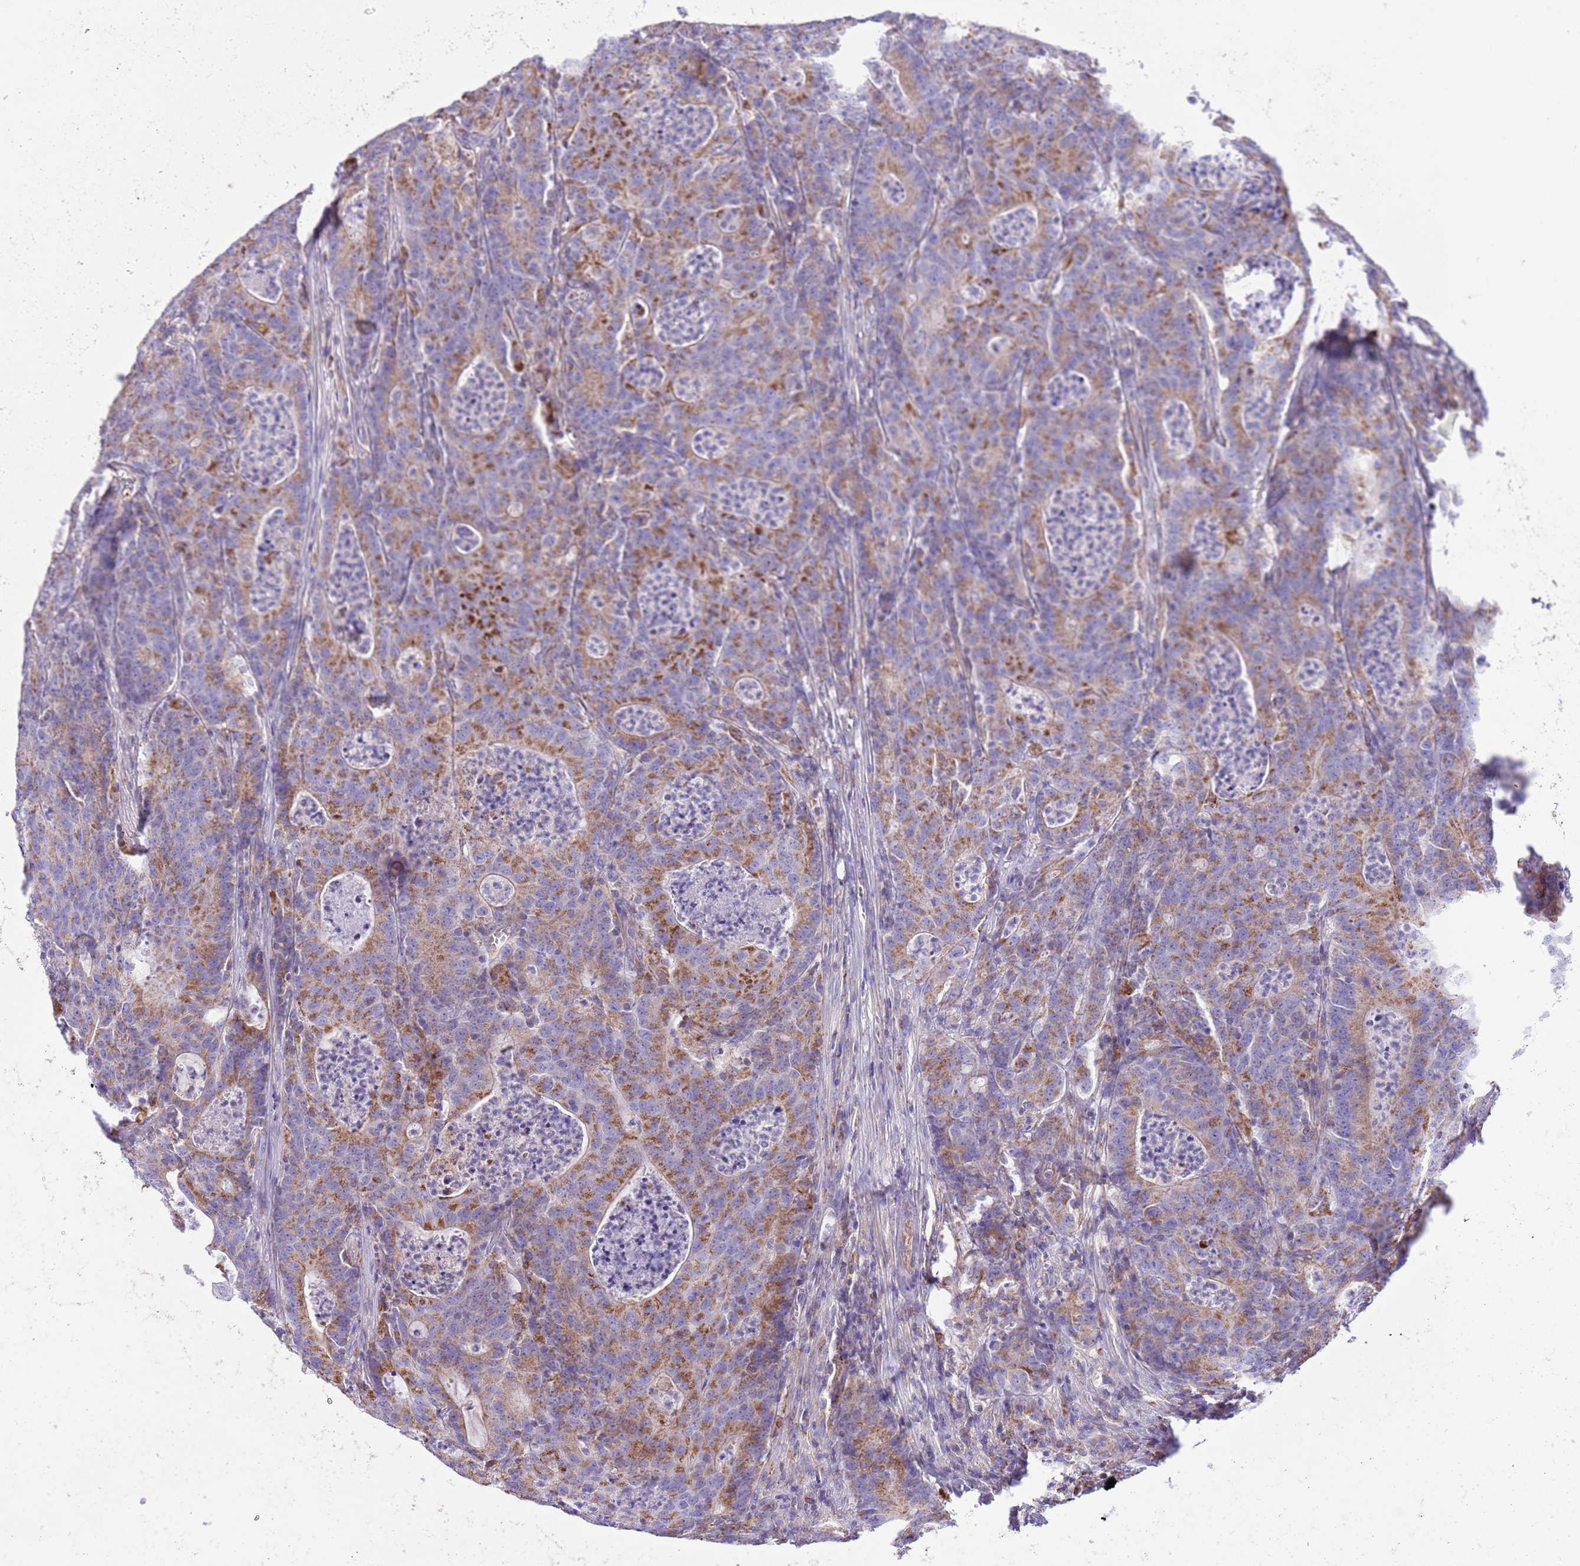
{"staining": {"intensity": "moderate", "quantity": ">75%", "location": "cytoplasmic/membranous"}, "tissue": "colorectal cancer", "cell_type": "Tumor cells", "image_type": "cancer", "snomed": [{"axis": "morphology", "description": "Adenocarcinoma, NOS"}, {"axis": "topography", "description": "Colon"}], "caption": "Immunohistochemical staining of human colorectal cancer demonstrates moderate cytoplasmic/membranous protein staining in about >75% of tumor cells. (Brightfield microscopy of DAB IHC at high magnification).", "gene": "SS18L2", "patient": {"sex": "male", "age": 83}}